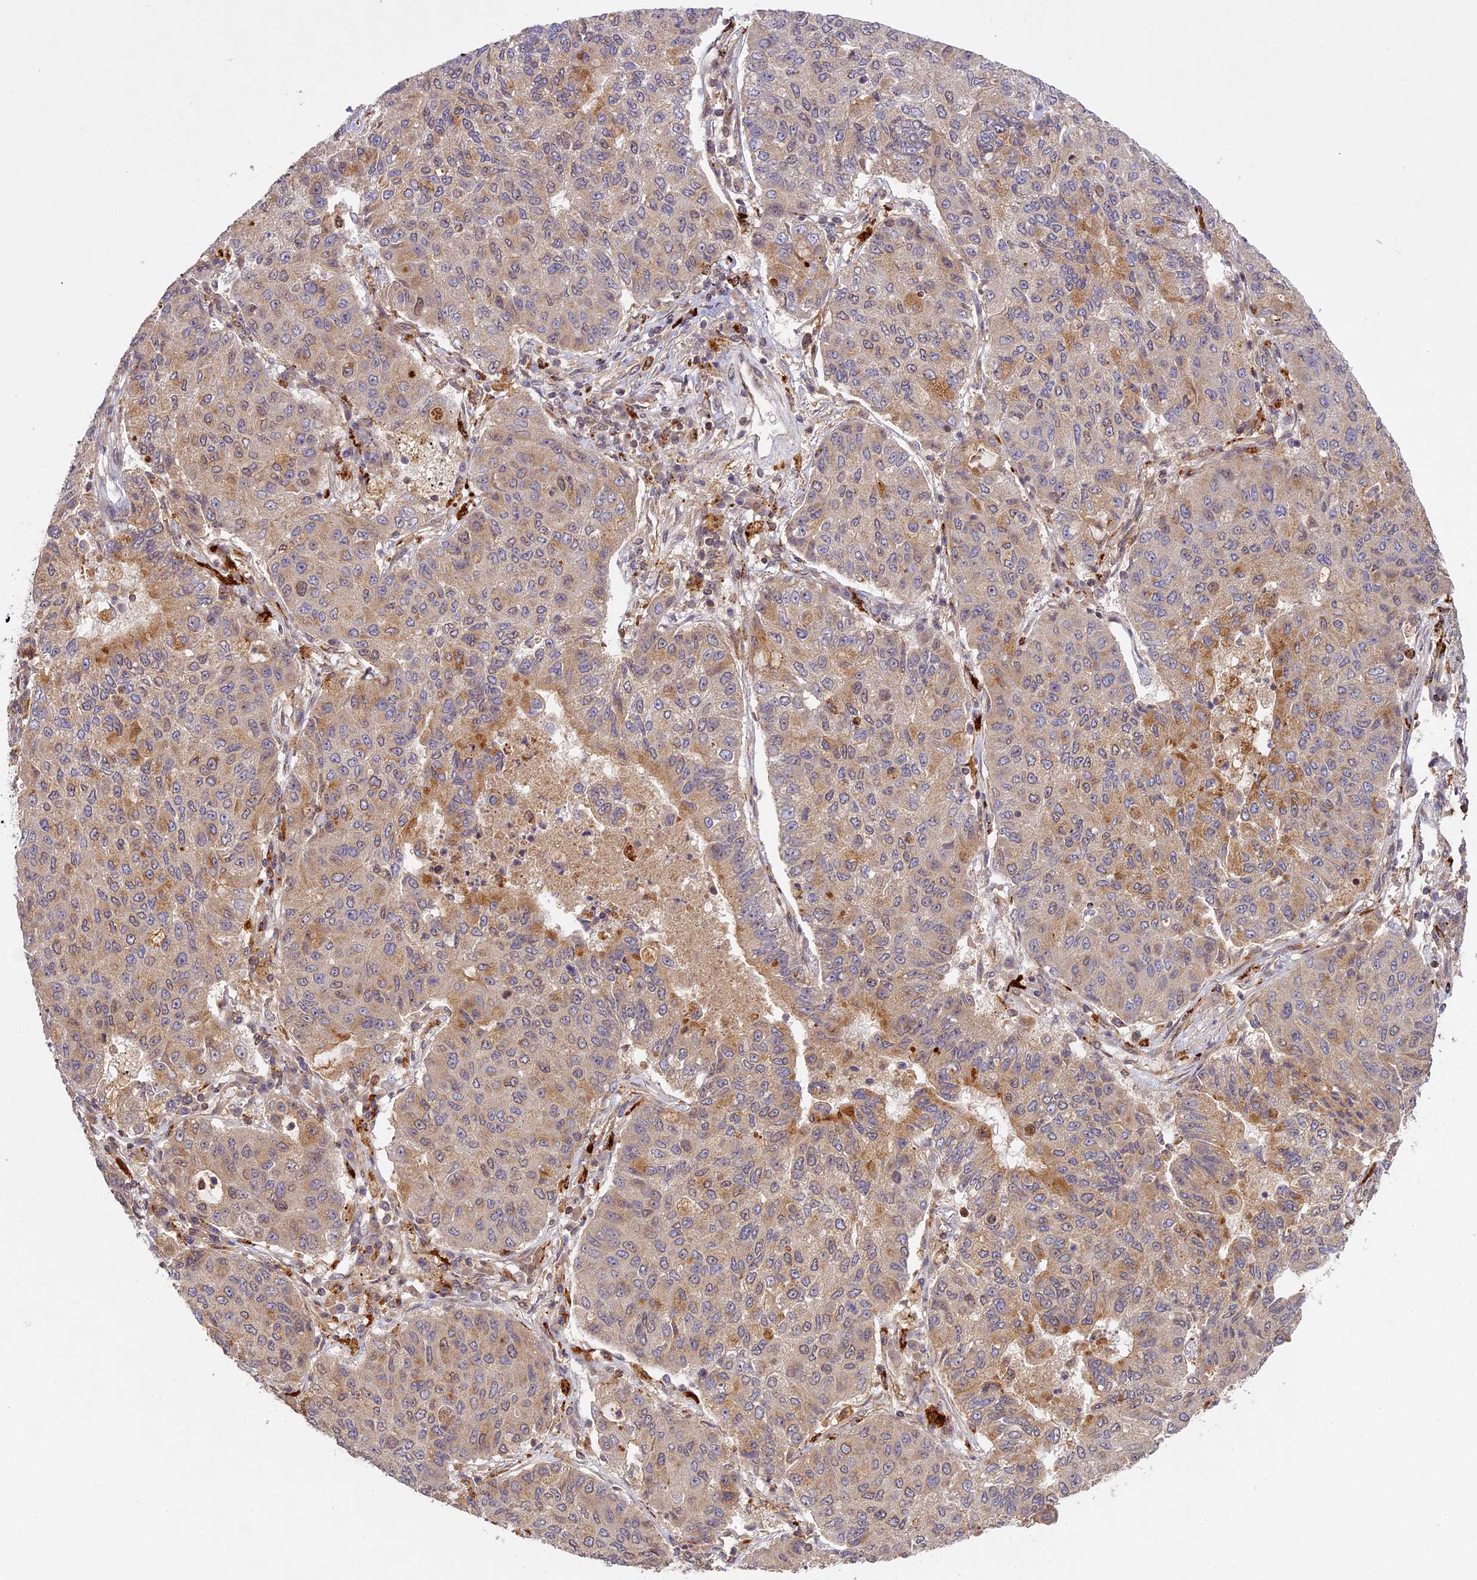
{"staining": {"intensity": "moderate", "quantity": "<25%", "location": "cytoplasmic/membranous"}, "tissue": "lung cancer", "cell_type": "Tumor cells", "image_type": "cancer", "snomed": [{"axis": "morphology", "description": "Squamous cell carcinoma, NOS"}, {"axis": "topography", "description": "Lung"}], "caption": "High-magnification brightfield microscopy of lung cancer stained with DAB (brown) and counterstained with hematoxylin (blue). tumor cells exhibit moderate cytoplasmic/membranous staining is appreciated in about<25% of cells.", "gene": "DGKH", "patient": {"sex": "male", "age": 74}}